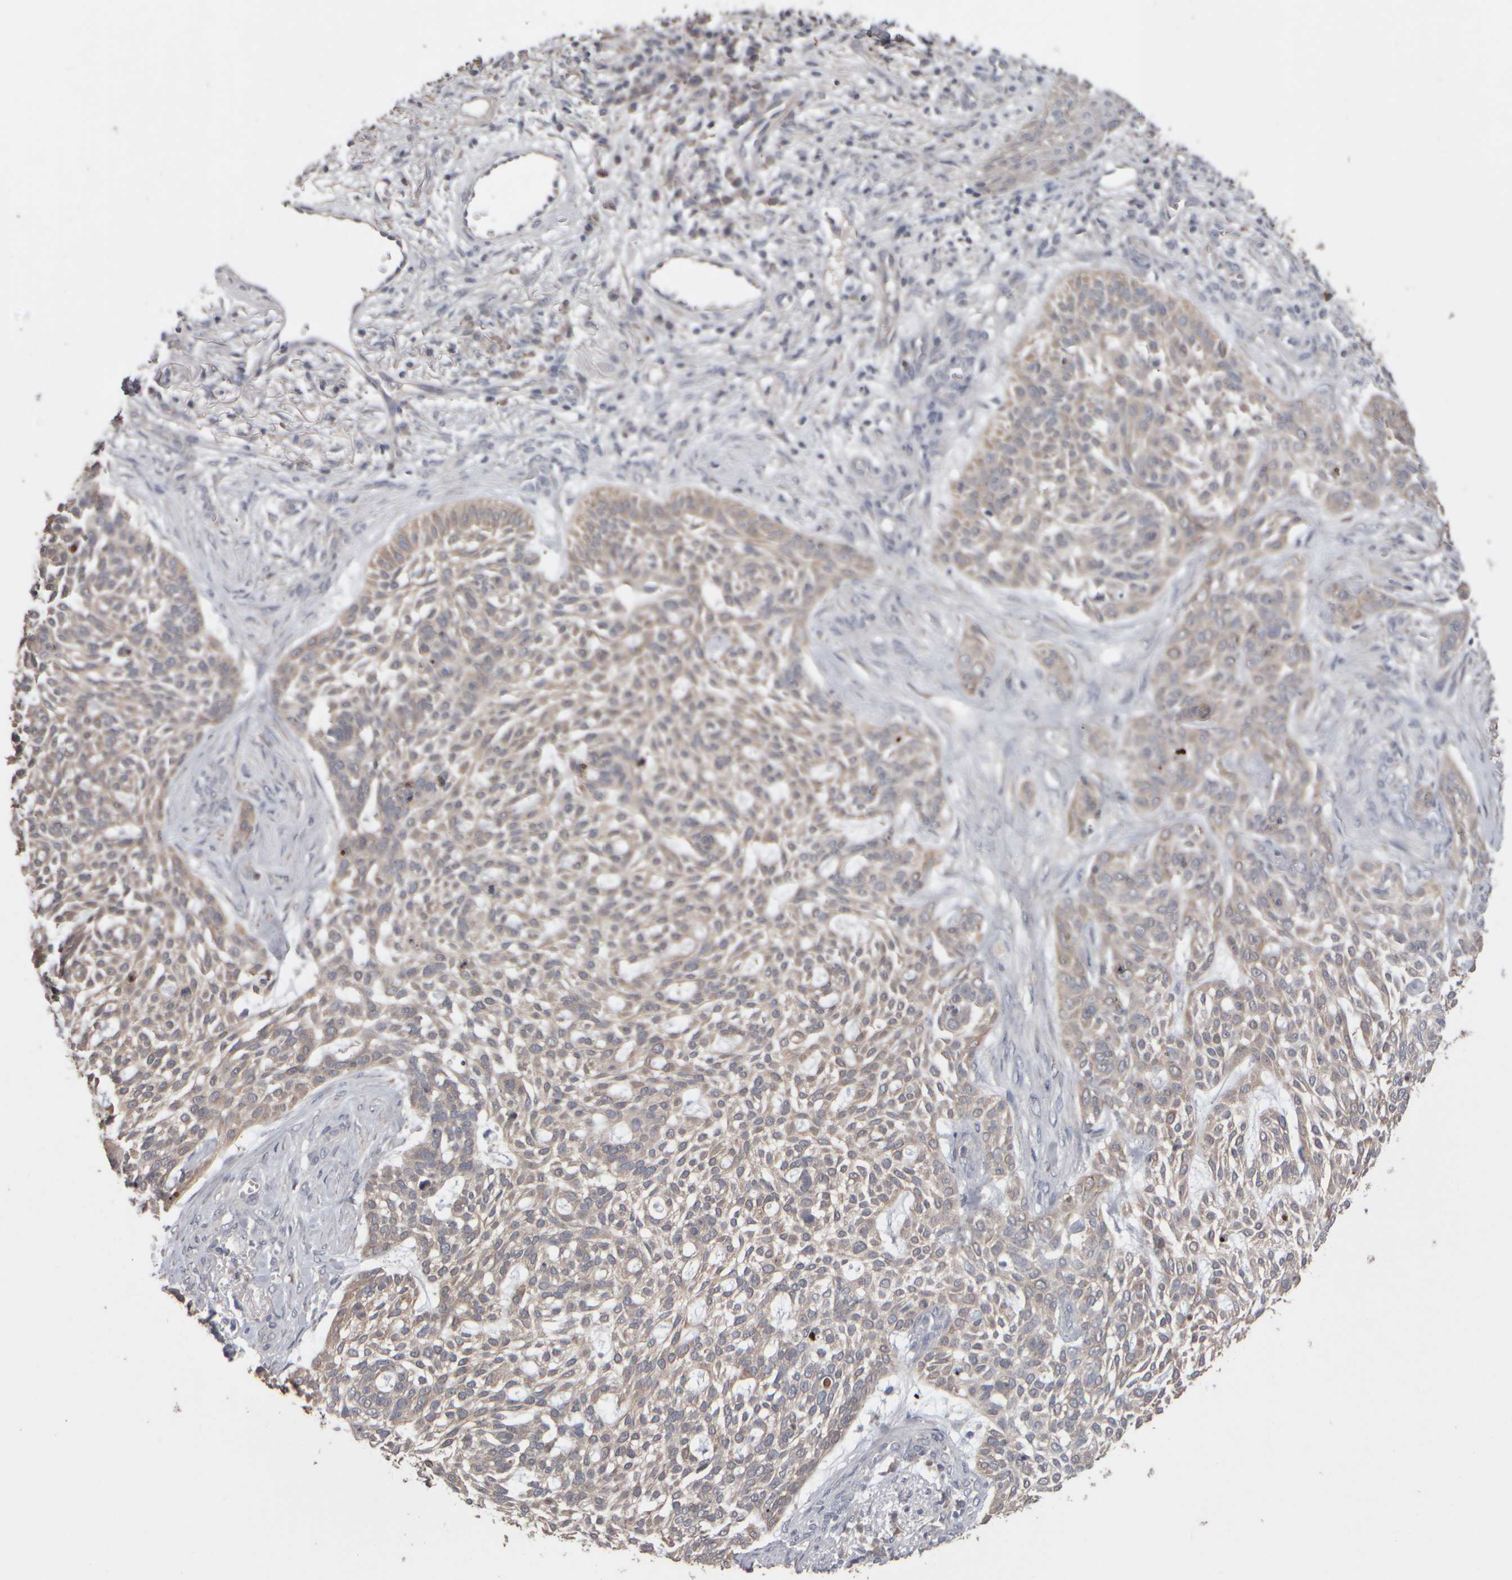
{"staining": {"intensity": "weak", "quantity": ">75%", "location": "cytoplasmic/membranous"}, "tissue": "skin cancer", "cell_type": "Tumor cells", "image_type": "cancer", "snomed": [{"axis": "morphology", "description": "Basal cell carcinoma"}, {"axis": "topography", "description": "Skin"}], "caption": "Protein expression analysis of skin cancer shows weak cytoplasmic/membranous positivity in about >75% of tumor cells.", "gene": "EPHX2", "patient": {"sex": "female", "age": 64}}